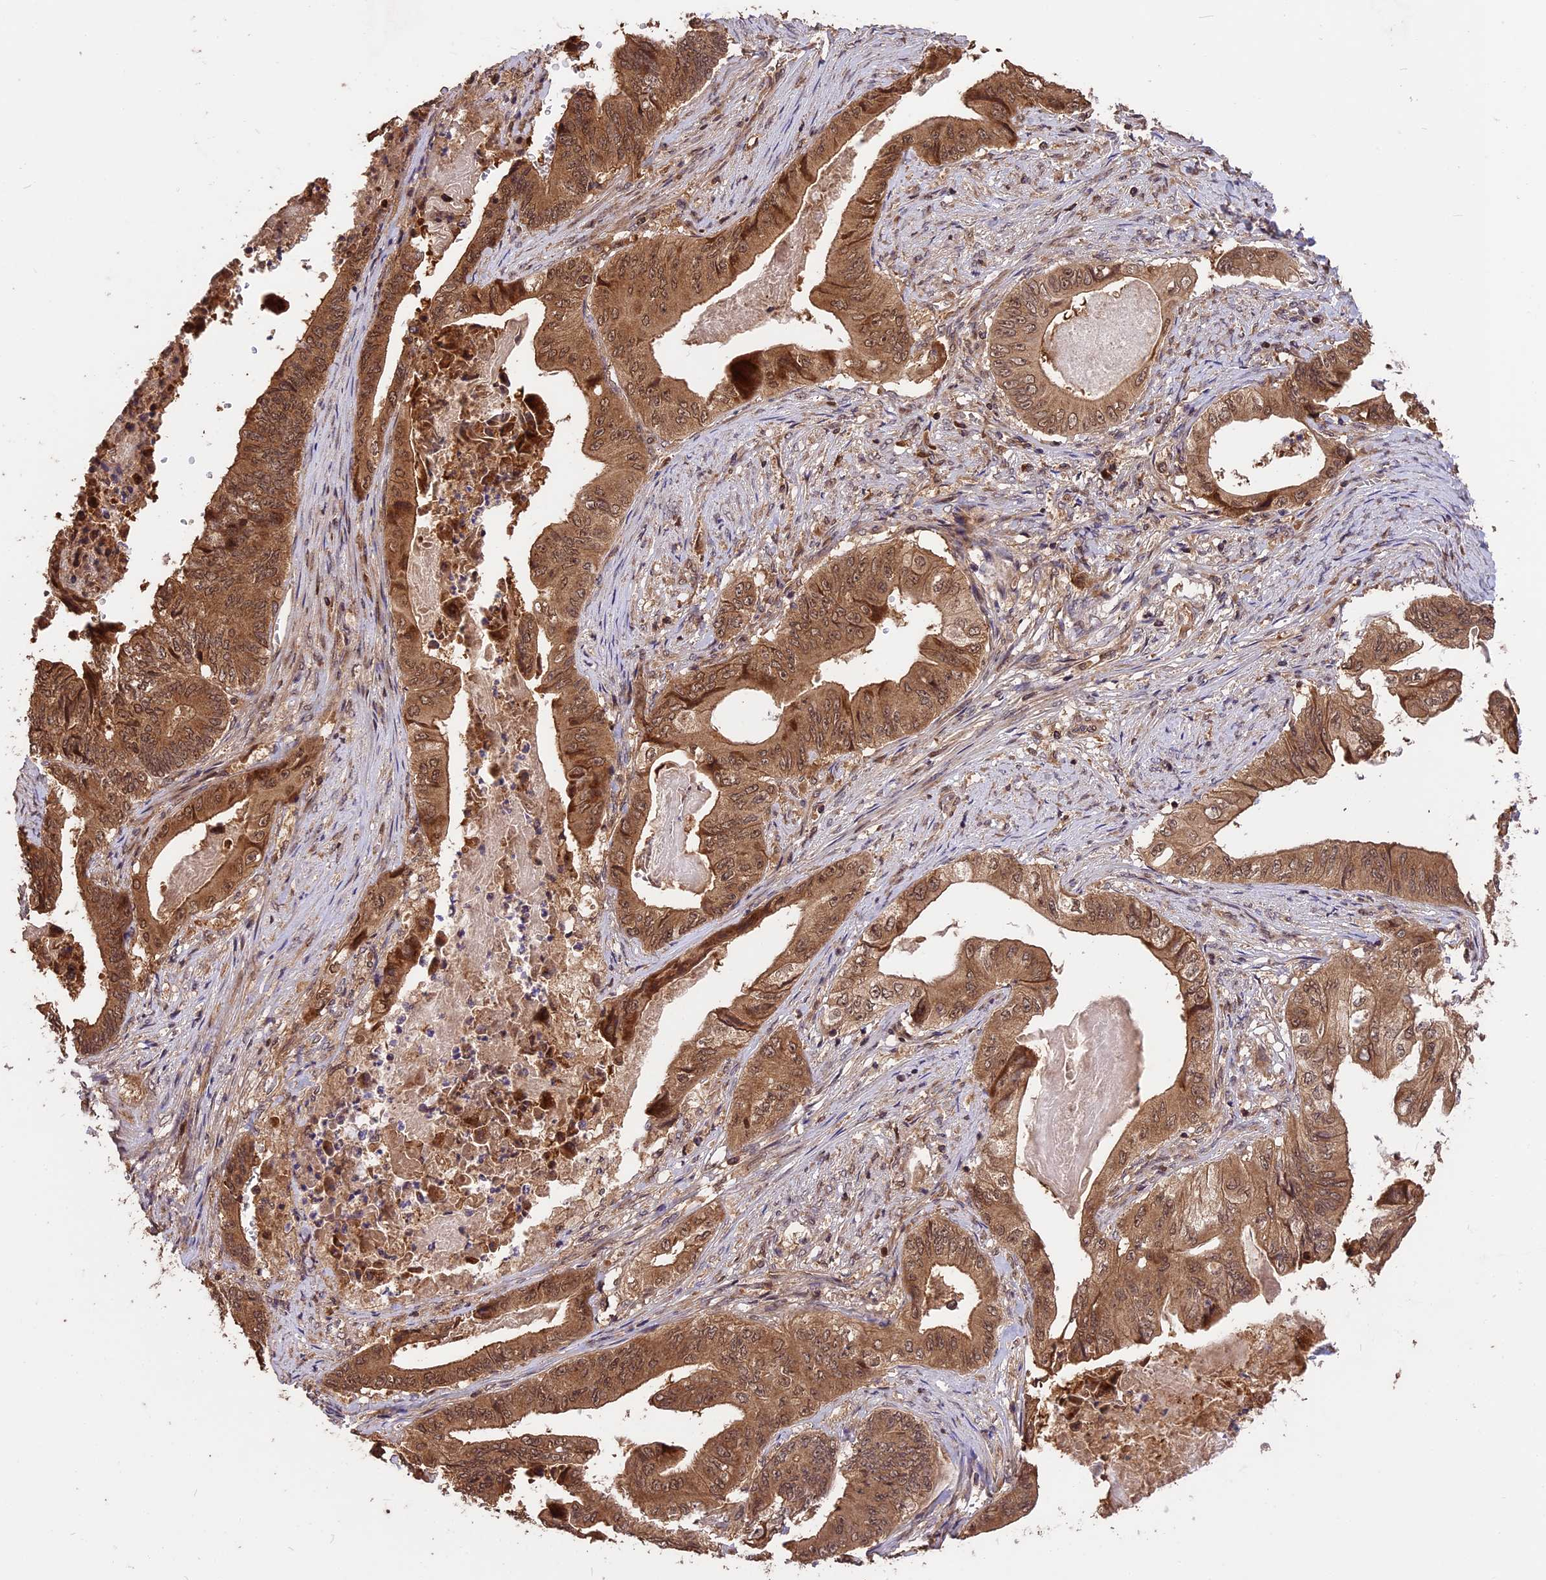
{"staining": {"intensity": "moderate", "quantity": ">75%", "location": "cytoplasmic/membranous,nuclear"}, "tissue": "stomach cancer", "cell_type": "Tumor cells", "image_type": "cancer", "snomed": [{"axis": "morphology", "description": "Adenocarcinoma, NOS"}, {"axis": "topography", "description": "Stomach"}], "caption": "The image reveals a brown stain indicating the presence of a protein in the cytoplasmic/membranous and nuclear of tumor cells in stomach adenocarcinoma.", "gene": "ESCO1", "patient": {"sex": "female", "age": 73}}